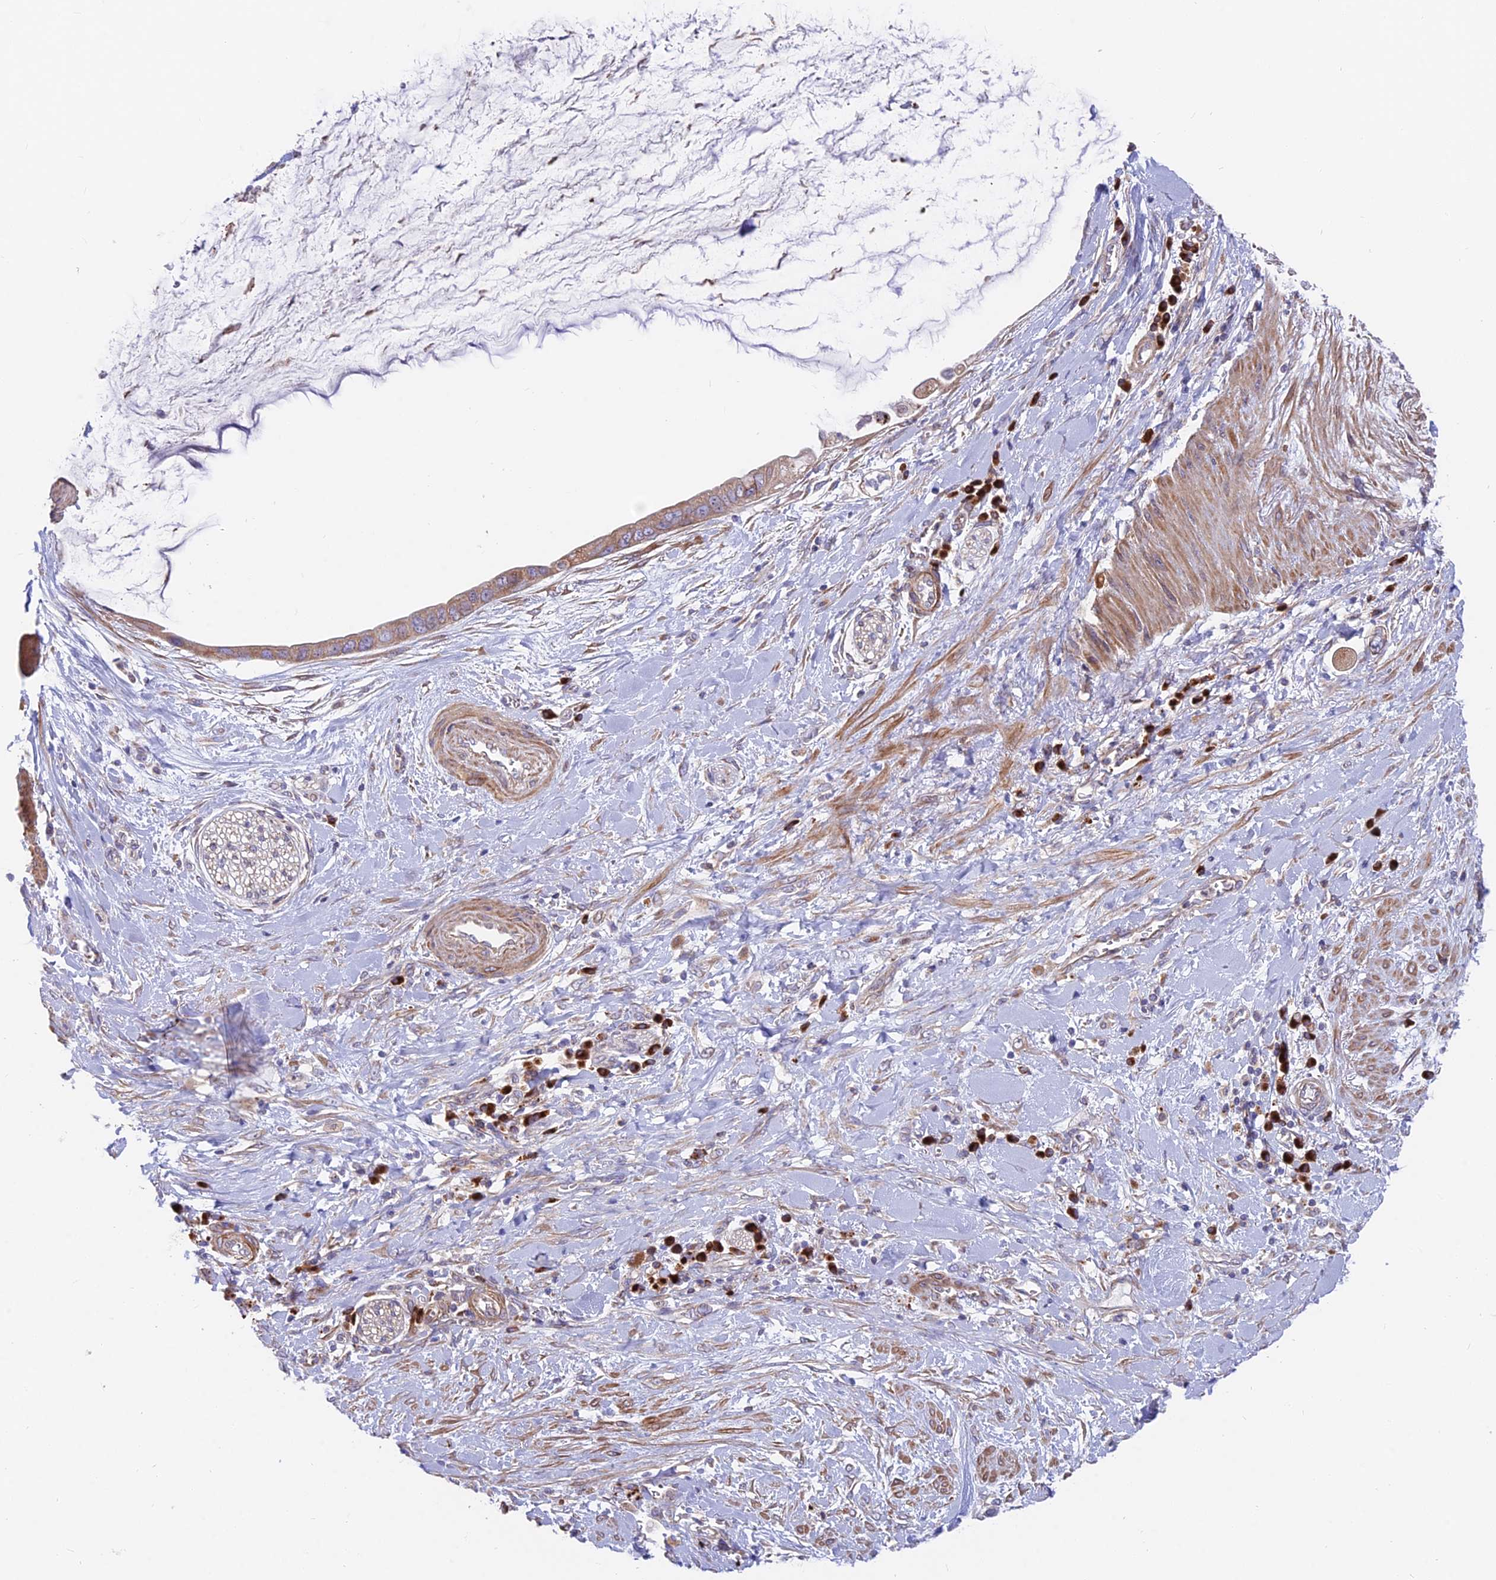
{"staining": {"intensity": "strong", "quantity": "25%-75%", "location": "cytoplasmic/membranous"}, "tissue": "pancreatic cancer", "cell_type": "Tumor cells", "image_type": "cancer", "snomed": [{"axis": "morphology", "description": "Adenocarcinoma, NOS"}, {"axis": "topography", "description": "Pancreas"}], "caption": "Adenocarcinoma (pancreatic) stained with a brown dye demonstrates strong cytoplasmic/membranous positive expression in about 25%-75% of tumor cells.", "gene": "TBC1D20", "patient": {"sex": "male", "age": 75}}